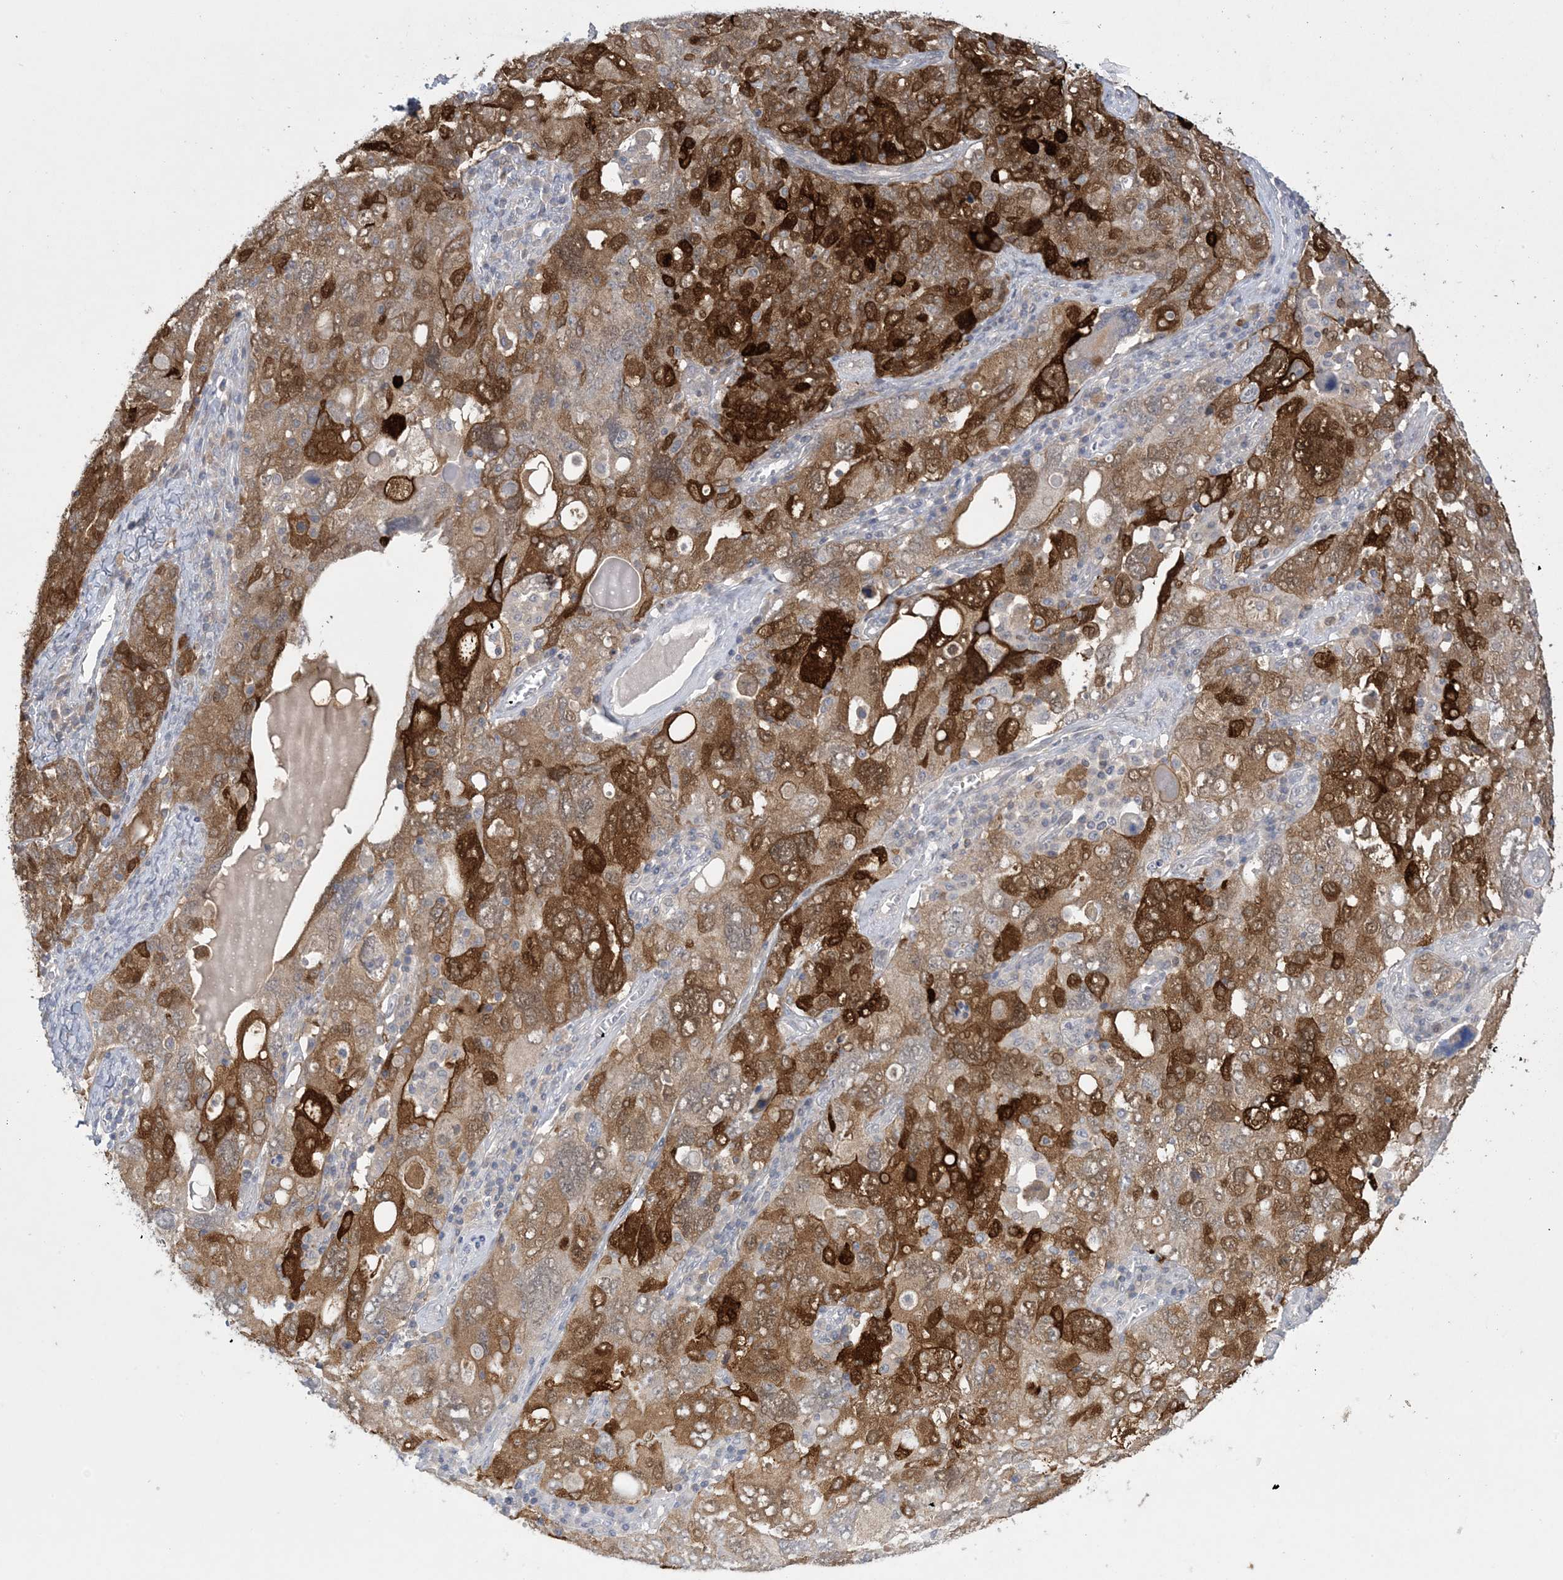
{"staining": {"intensity": "strong", "quantity": ">75%", "location": "cytoplasmic/membranous,nuclear"}, "tissue": "ovarian cancer", "cell_type": "Tumor cells", "image_type": "cancer", "snomed": [{"axis": "morphology", "description": "Carcinoma, endometroid"}, {"axis": "topography", "description": "Ovary"}], "caption": "Ovarian cancer (endometroid carcinoma) stained with DAB immunohistochemistry (IHC) demonstrates high levels of strong cytoplasmic/membranous and nuclear expression in approximately >75% of tumor cells. The staining is performed using DAB (3,3'-diaminobenzidine) brown chromogen to label protein expression. The nuclei are counter-stained blue using hematoxylin.", "gene": "HMGCS1", "patient": {"sex": "female", "age": 62}}